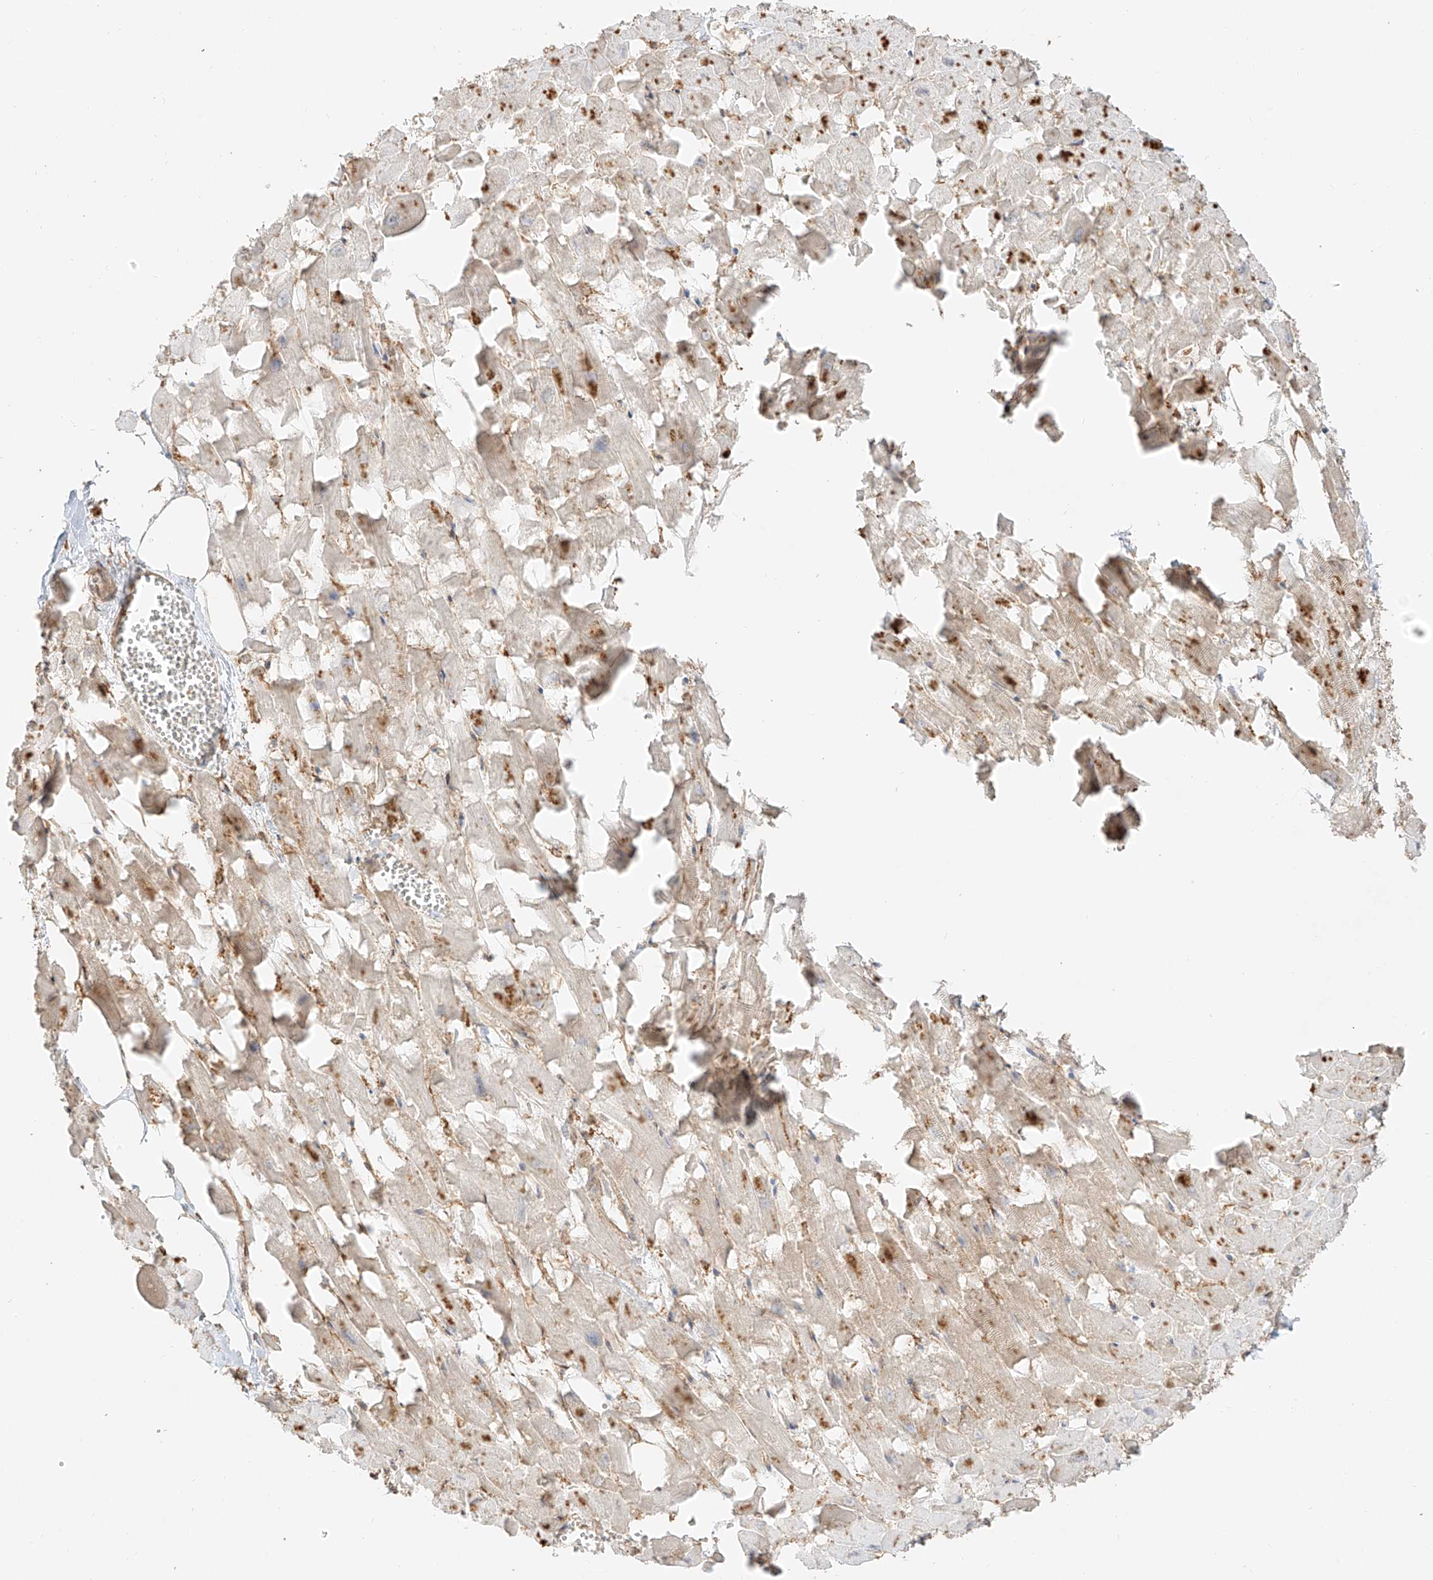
{"staining": {"intensity": "weak", "quantity": ">75%", "location": "cytoplasmic/membranous"}, "tissue": "heart muscle", "cell_type": "Cardiomyocytes", "image_type": "normal", "snomed": [{"axis": "morphology", "description": "Normal tissue, NOS"}, {"axis": "topography", "description": "Heart"}], "caption": "Cardiomyocytes show weak cytoplasmic/membranous expression in approximately >75% of cells in benign heart muscle. (DAB (3,3'-diaminobenzidine) IHC, brown staining for protein, blue staining for nuclei).", "gene": "SNX9", "patient": {"sex": "female", "age": 64}}